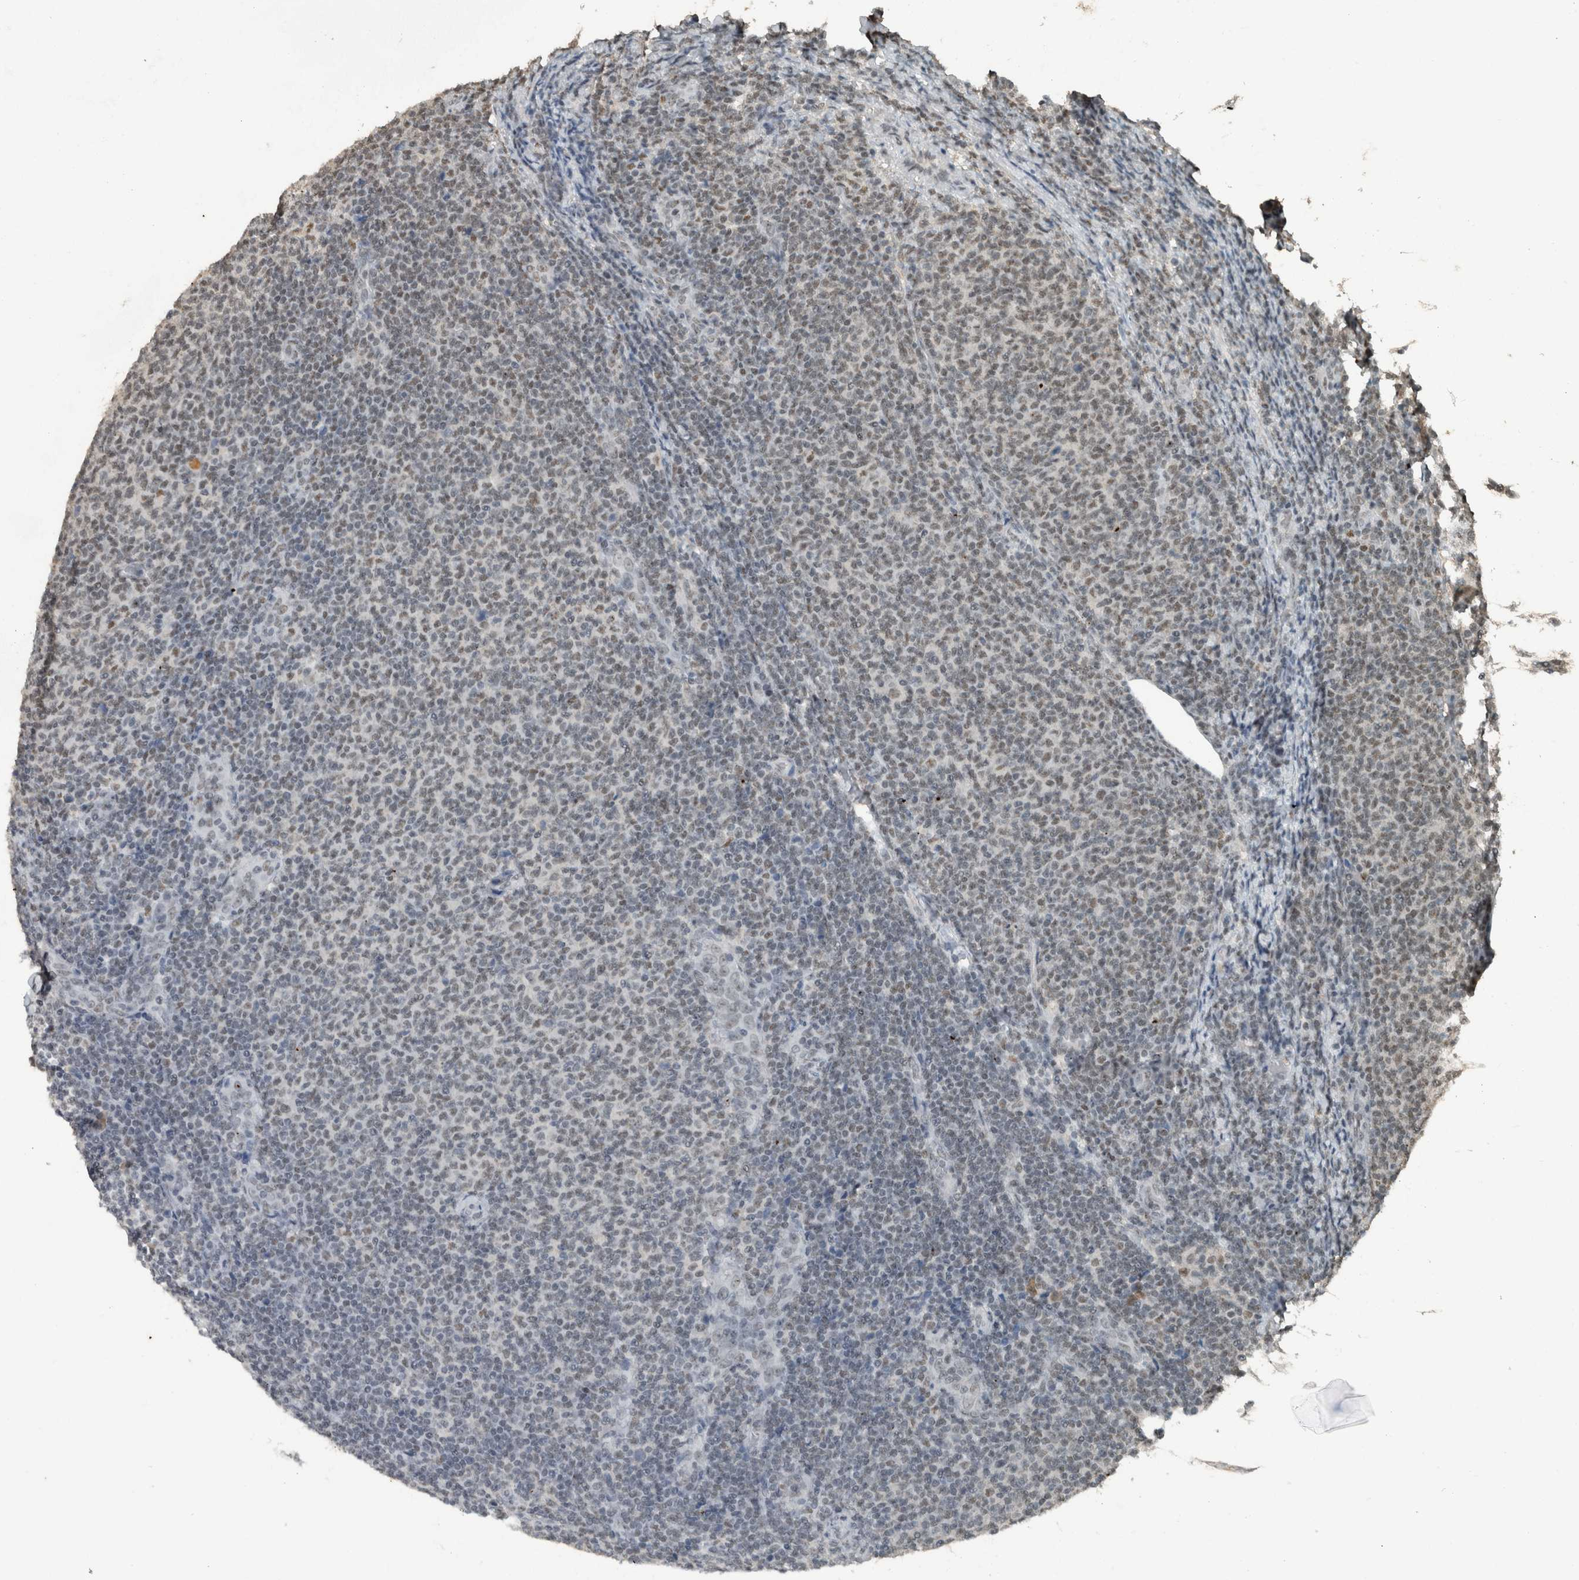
{"staining": {"intensity": "weak", "quantity": "<25%", "location": "nuclear"}, "tissue": "lymphoma", "cell_type": "Tumor cells", "image_type": "cancer", "snomed": [{"axis": "morphology", "description": "Malignant lymphoma, non-Hodgkin's type, Low grade"}, {"axis": "topography", "description": "Lymph node"}], "caption": "Tumor cells show no significant protein expression in lymphoma.", "gene": "ZNF24", "patient": {"sex": "male", "age": 66}}